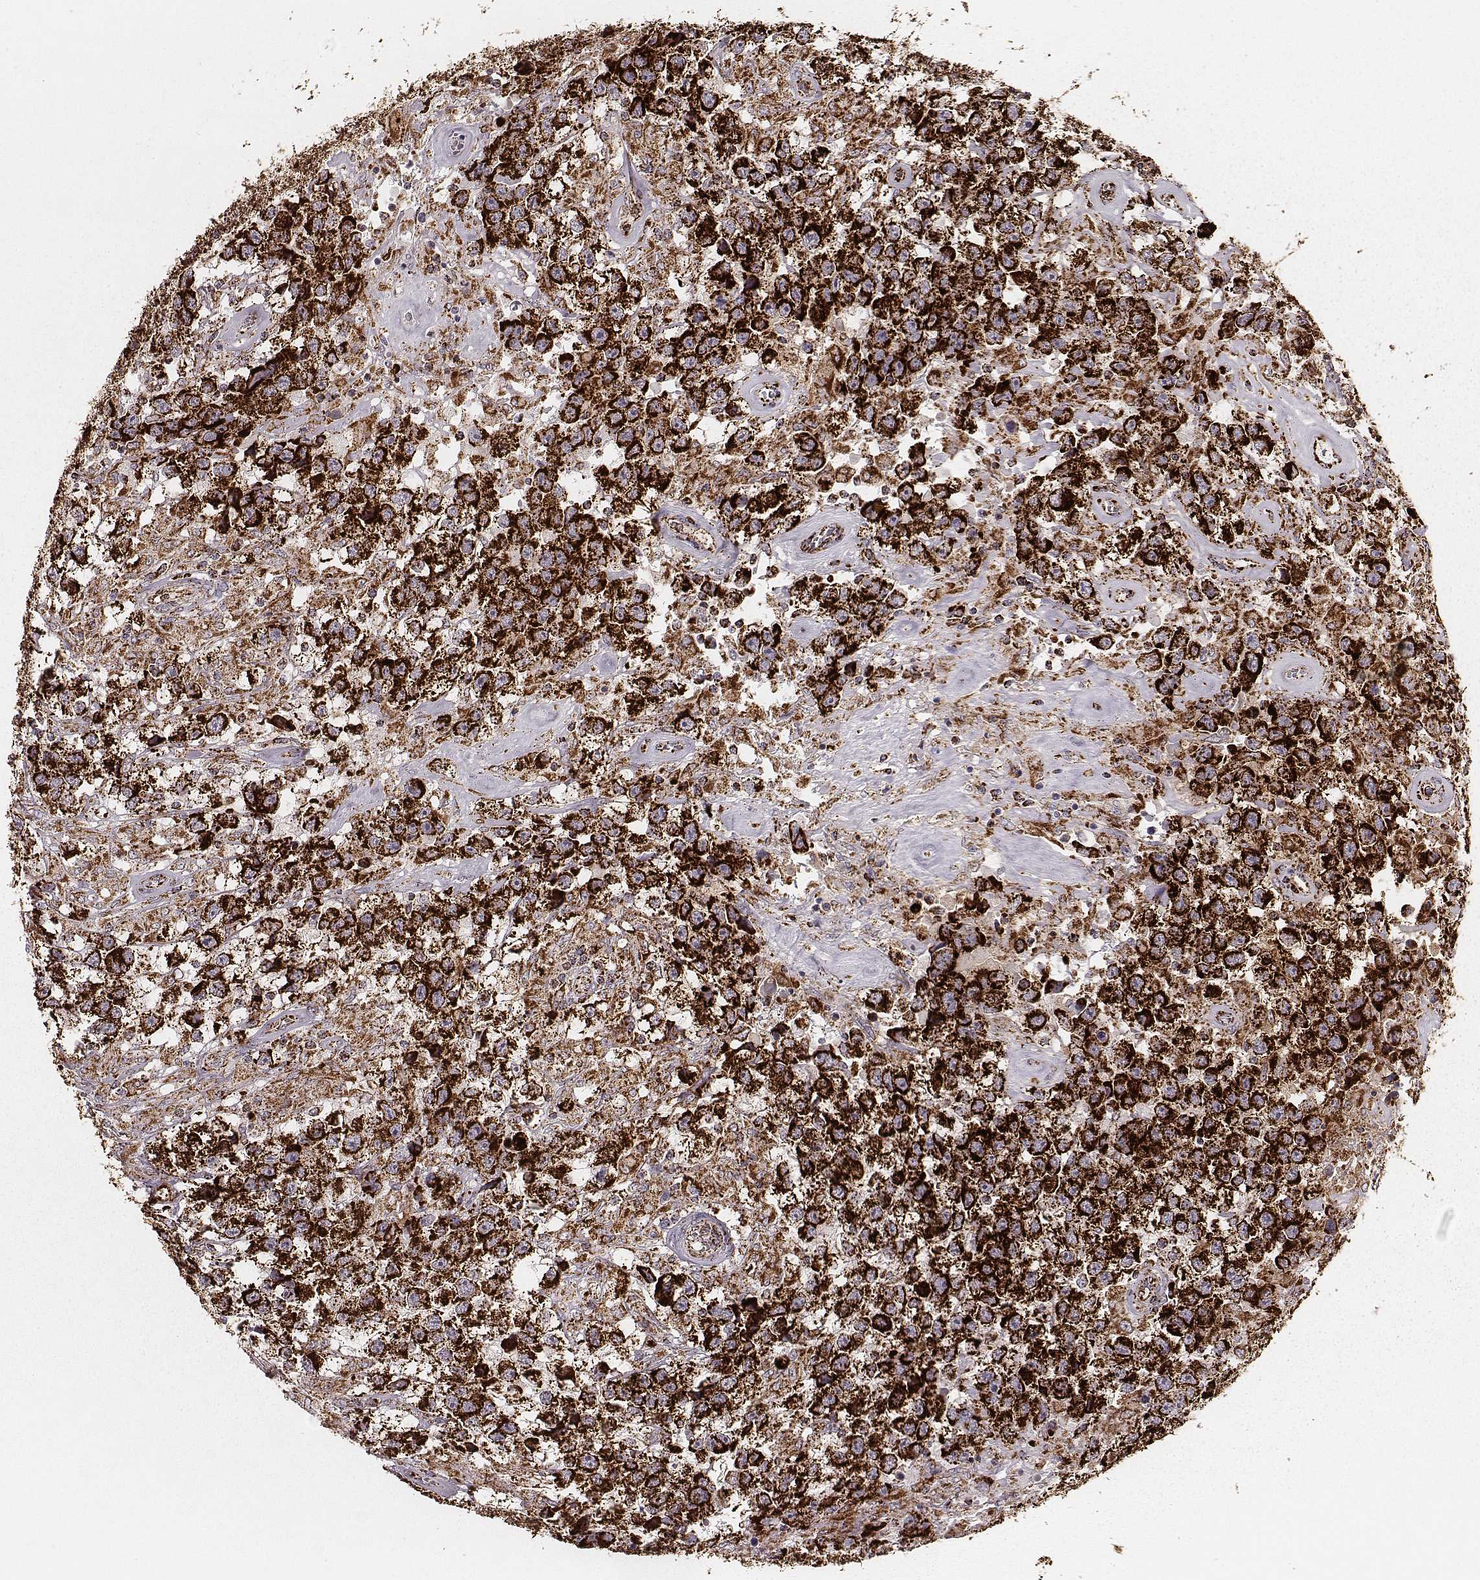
{"staining": {"intensity": "strong", "quantity": ">75%", "location": "cytoplasmic/membranous"}, "tissue": "testis cancer", "cell_type": "Tumor cells", "image_type": "cancer", "snomed": [{"axis": "morphology", "description": "Seminoma, NOS"}, {"axis": "topography", "description": "Testis"}], "caption": "Immunohistochemical staining of human testis seminoma shows strong cytoplasmic/membranous protein positivity in approximately >75% of tumor cells. (DAB (3,3'-diaminobenzidine) IHC with brightfield microscopy, high magnification).", "gene": "TUFM", "patient": {"sex": "male", "age": 43}}